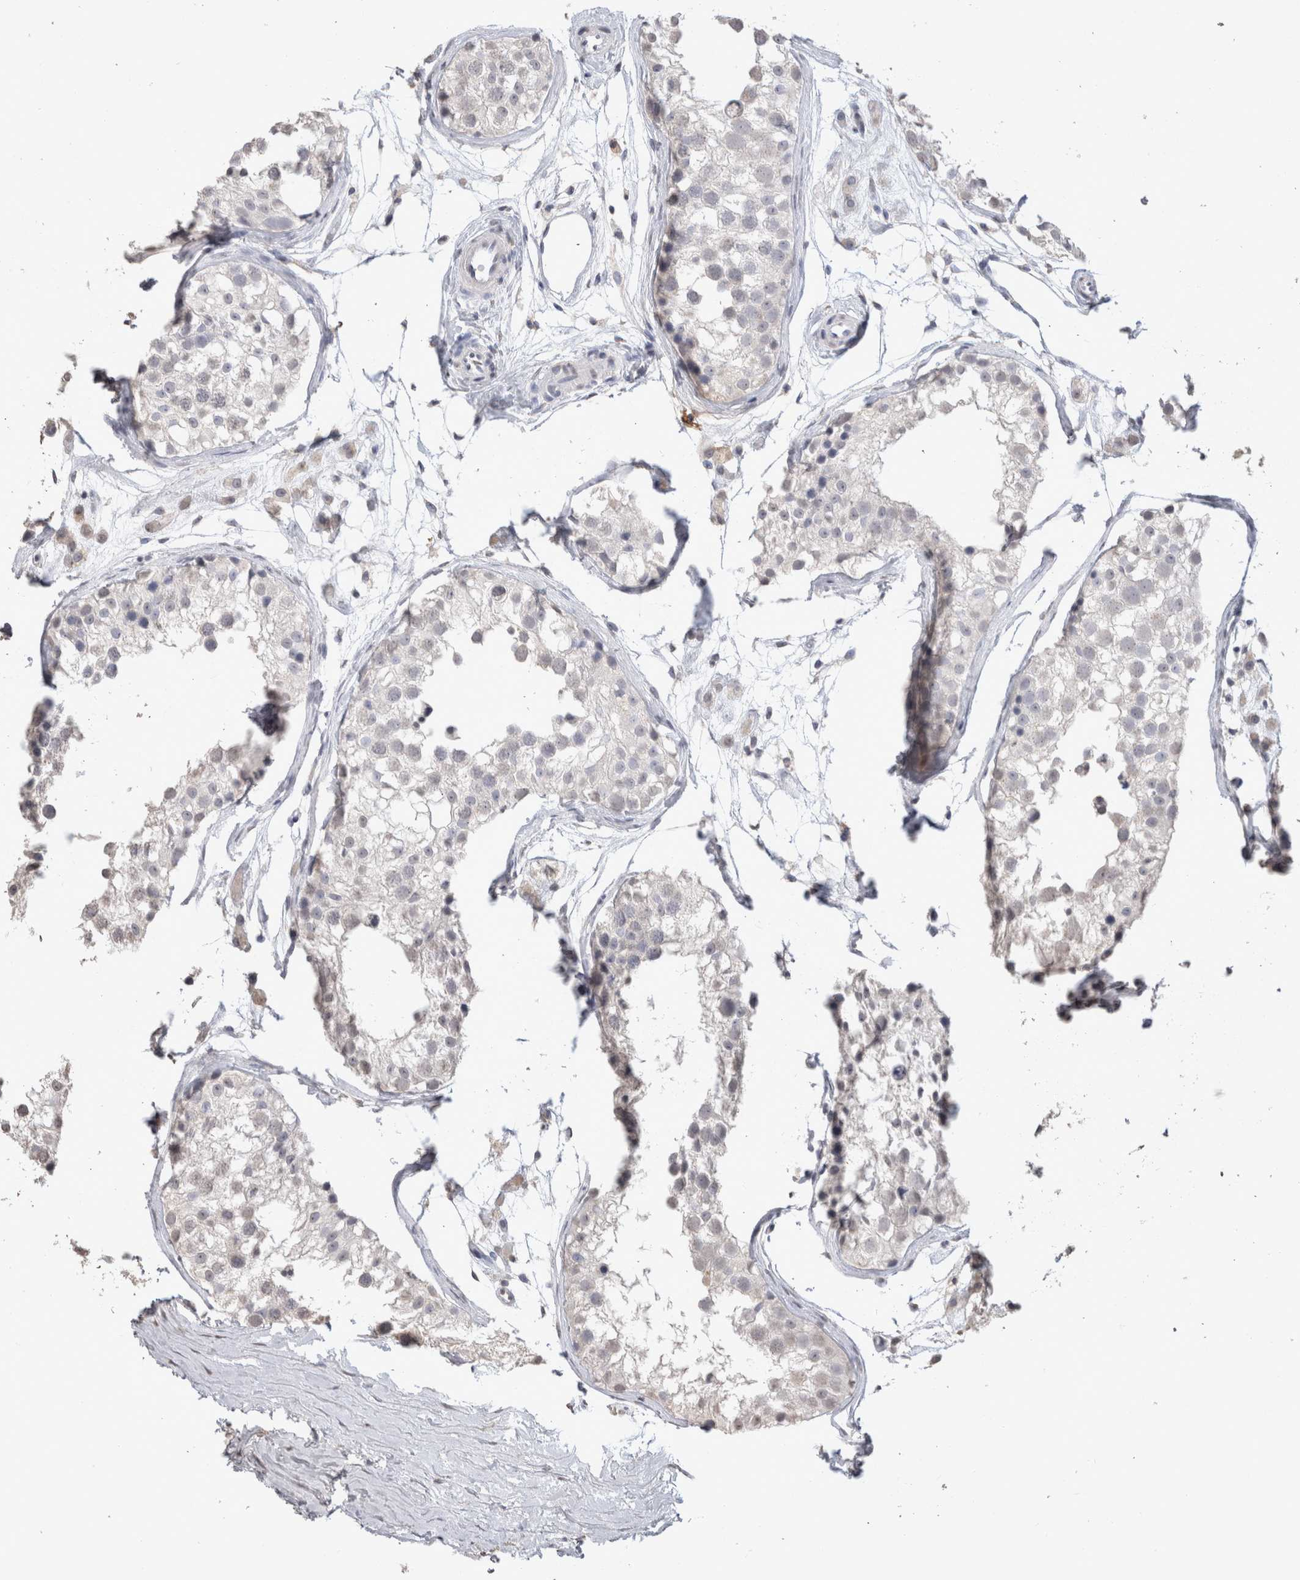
{"staining": {"intensity": "negative", "quantity": "none", "location": "none"}, "tissue": "testis", "cell_type": "Cells in seminiferous ducts", "image_type": "normal", "snomed": [{"axis": "morphology", "description": "Normal tissue, NOS"}, {"axis": "morphology", "description": "Adenocarcinoma, metastatic, NOS"}, {"axis": "topography", "description": "Testis"}], "caption": "Immunohistochemistry photomicrograph of unremarkable testis stained for a protein (brown), which shows no staining in cells in seminiferous ducts. The staining was performed using DAB to visualize the protein expression in brown, while the nuclei were stained in blue with hematoxylin (Magnification: 20x).", "gene": "LGALS2", "patient": {"sex": "male", "age": 26}}